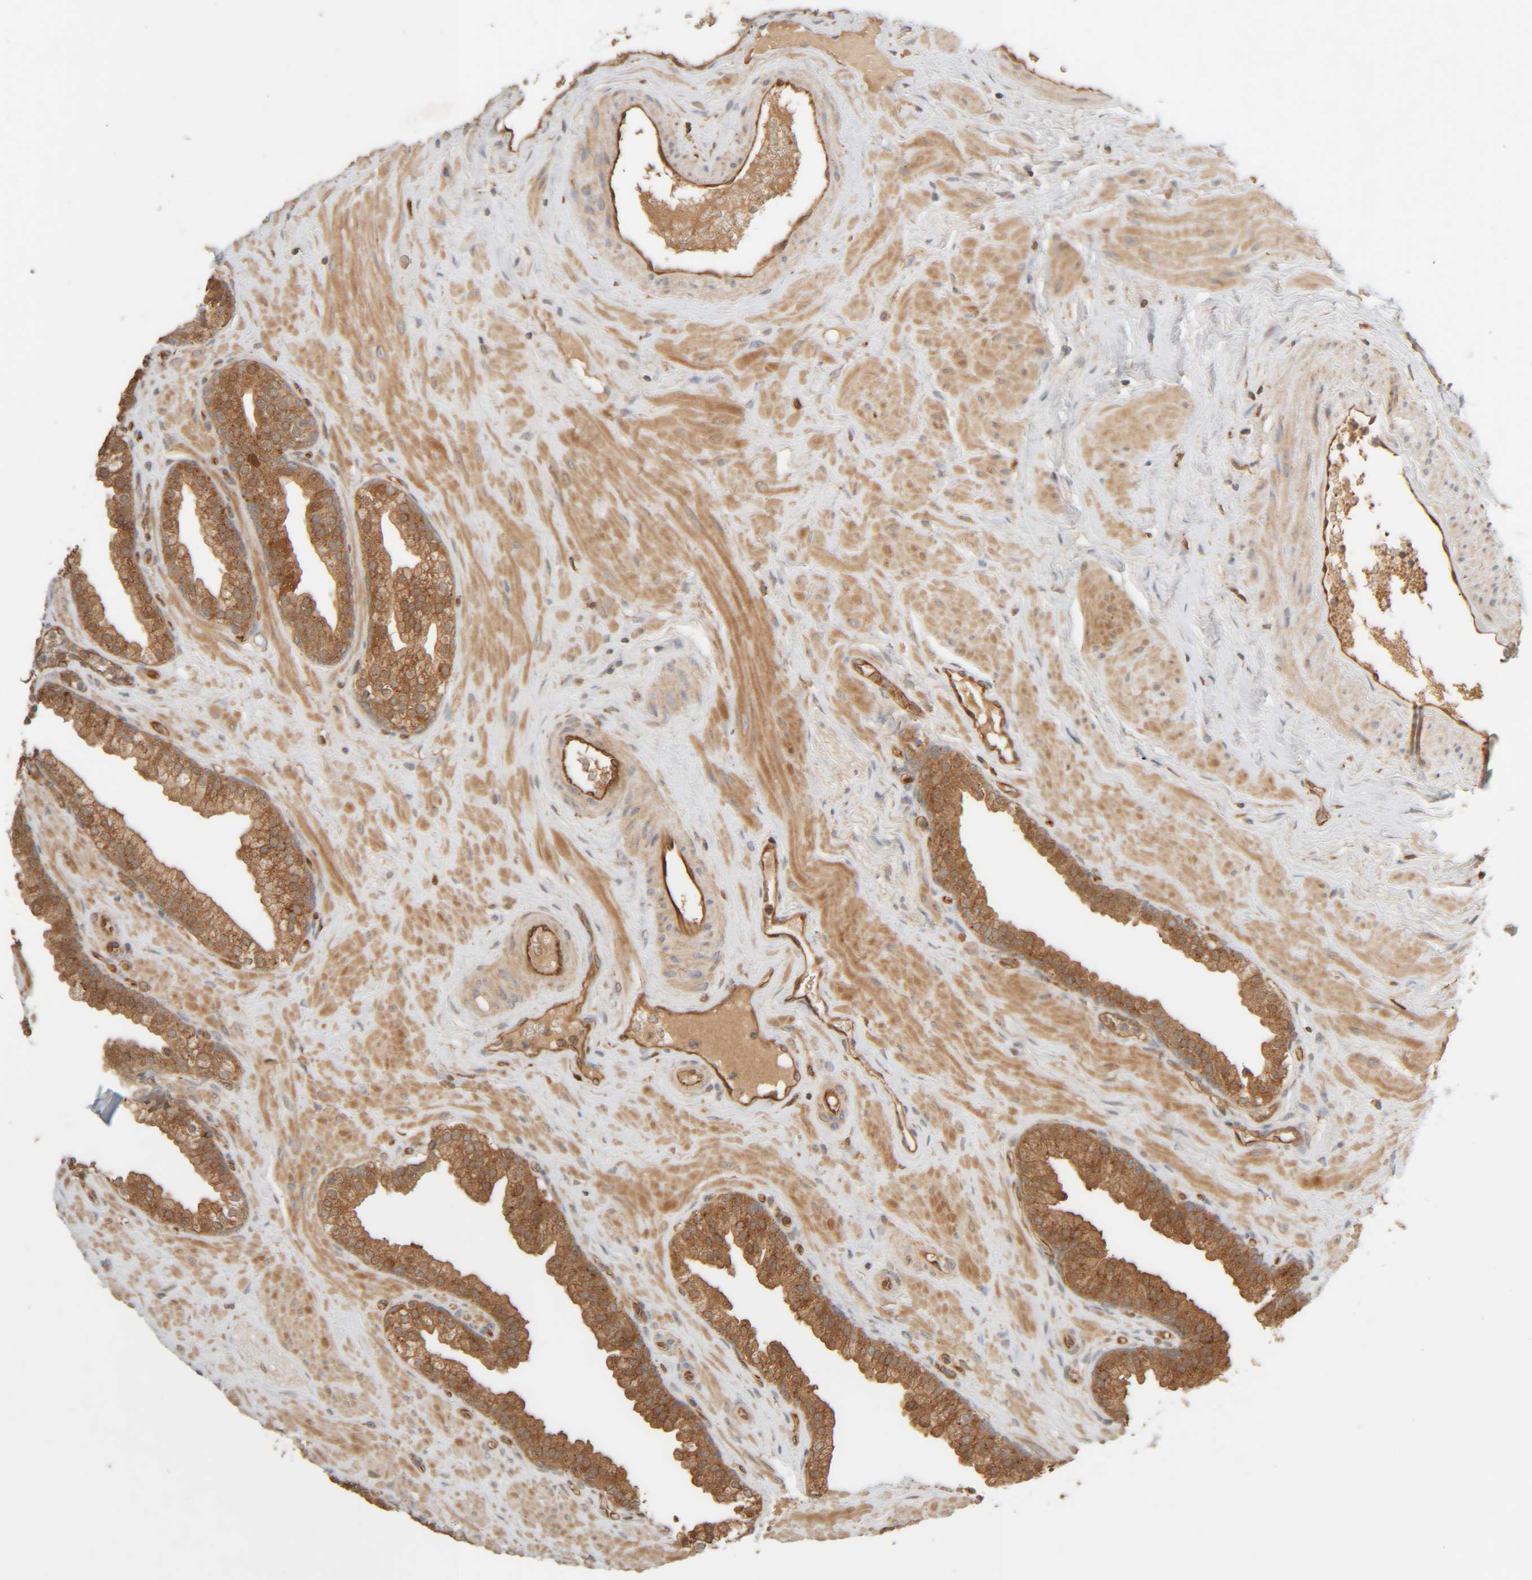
{"staining": {"intensity": "moderate", "quantity": ">75%", "location": "cytoplasmic/membranous"}, "tissue": "prostate", "cell_type": "Glandular cells", "image_type": "normal", "snomed": [{"axis": "morphology", "description": "Normal tissue, NOS"}, {"axis": "morphology", "description": "Urothelial carcinoma, Low grade"}, {"axis": "topography", "description": "Urinary bladder"}, {"axis": "topography", "description": "Prostate"}], "caption": "Immunohistochemistry (DAB) staining of normal human prostate displays moderate cytoplasmic/membranous protein expression in approximately >75% of glandular cells. (DAB (3,3'-diaminobenzidine) = brown stain, brightfield microscopy at high magnification).", "gene": "TMEM192", "patient": {"sex": "male", "age": 60}}